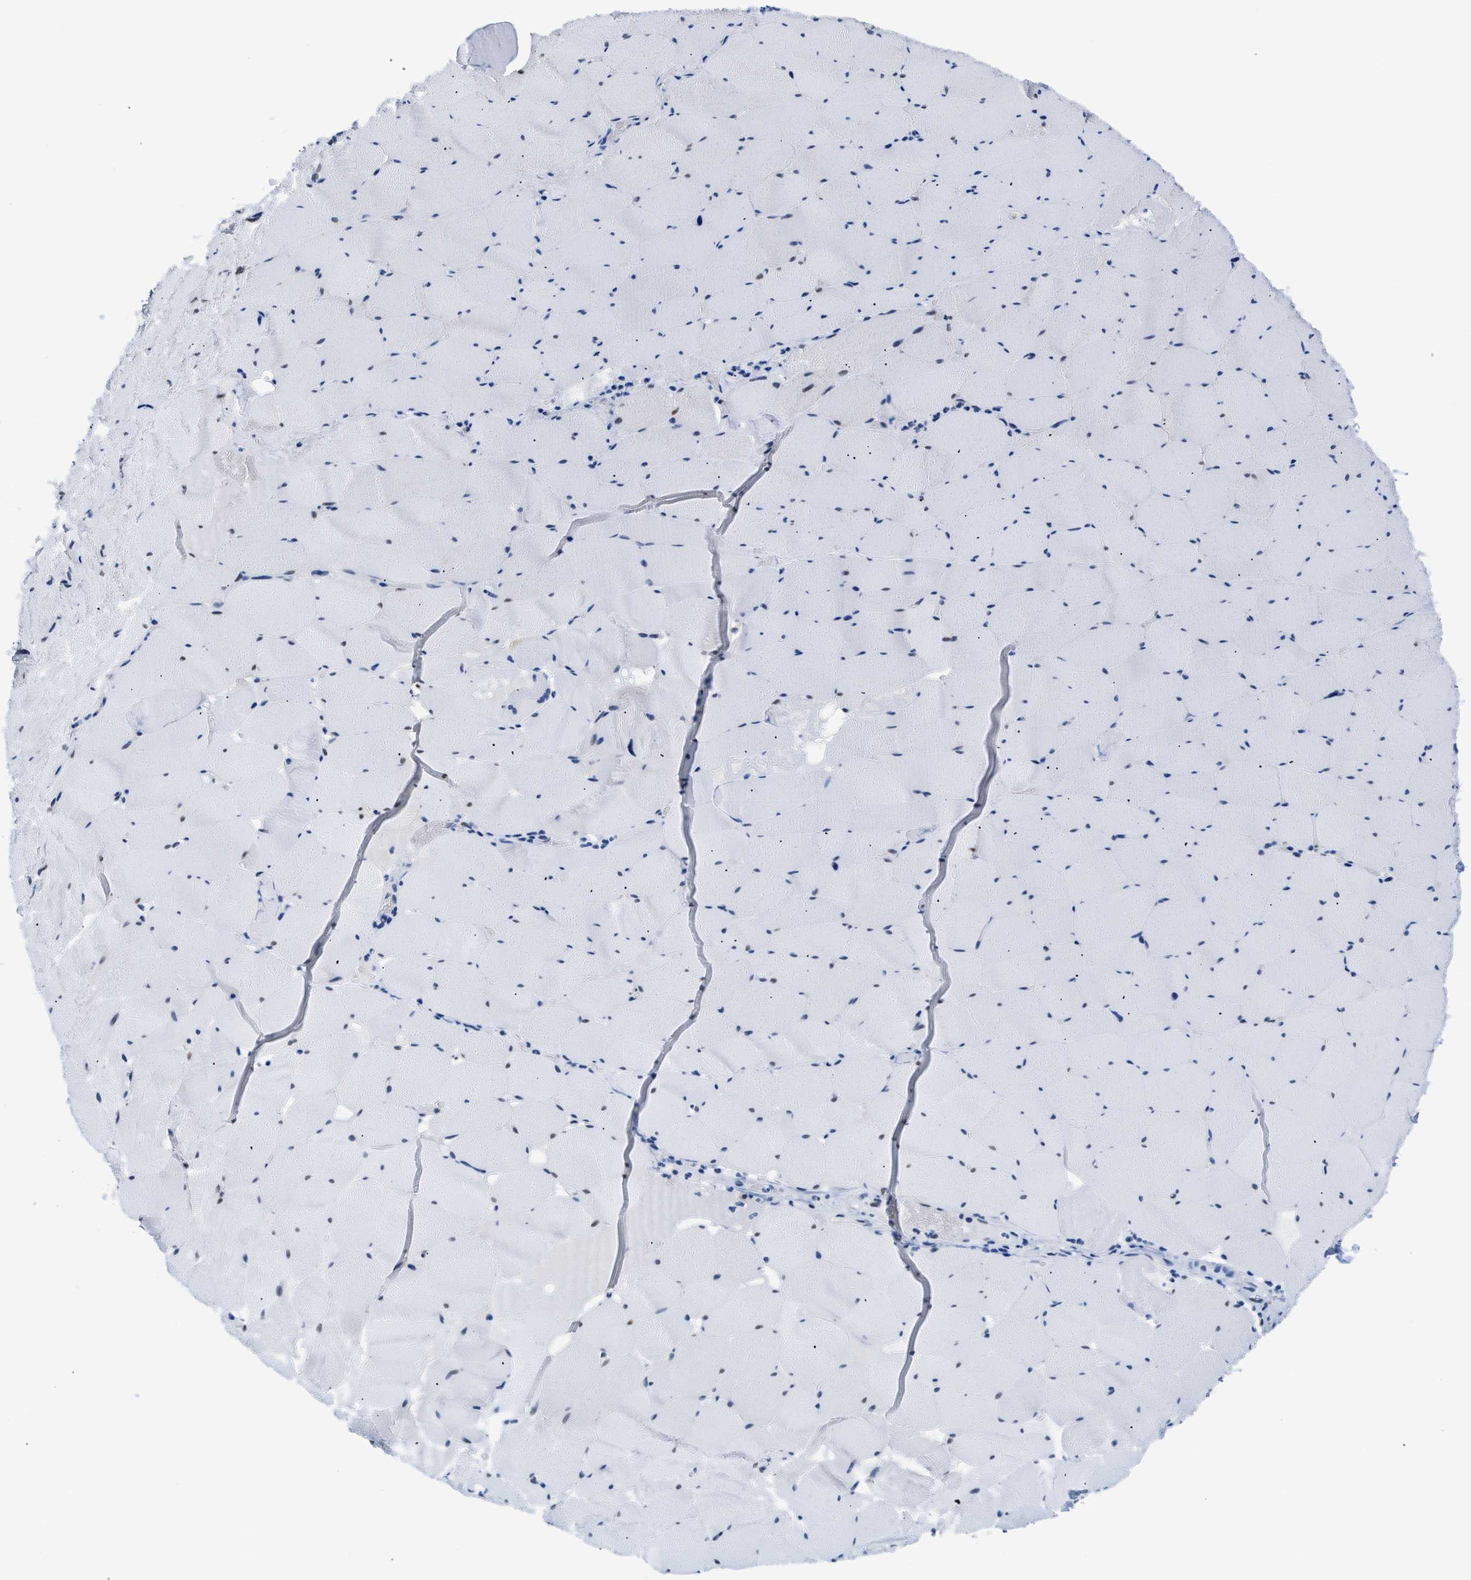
{"staining": {"intensity": "moderate", "quantity": "<25%", "location": "nuclear"}, "tissue": "skeletal muscle", "cell_type": "Myocytes", "image_type": "normal", "snomed": [{"axis": "morphology", "description": "Normal tissue, NOS"}, {"axis": "topography", "description": "Skeletal muscle"}], "caption": "Protein staining of benign skeletal muscle shows moderate nuclear staining in approximately <25% of myocytes. (IHC, brightfield microscopy, high magnification).", "gene": "CTBP1", "patient": {"sex": "male", "age": 62}}